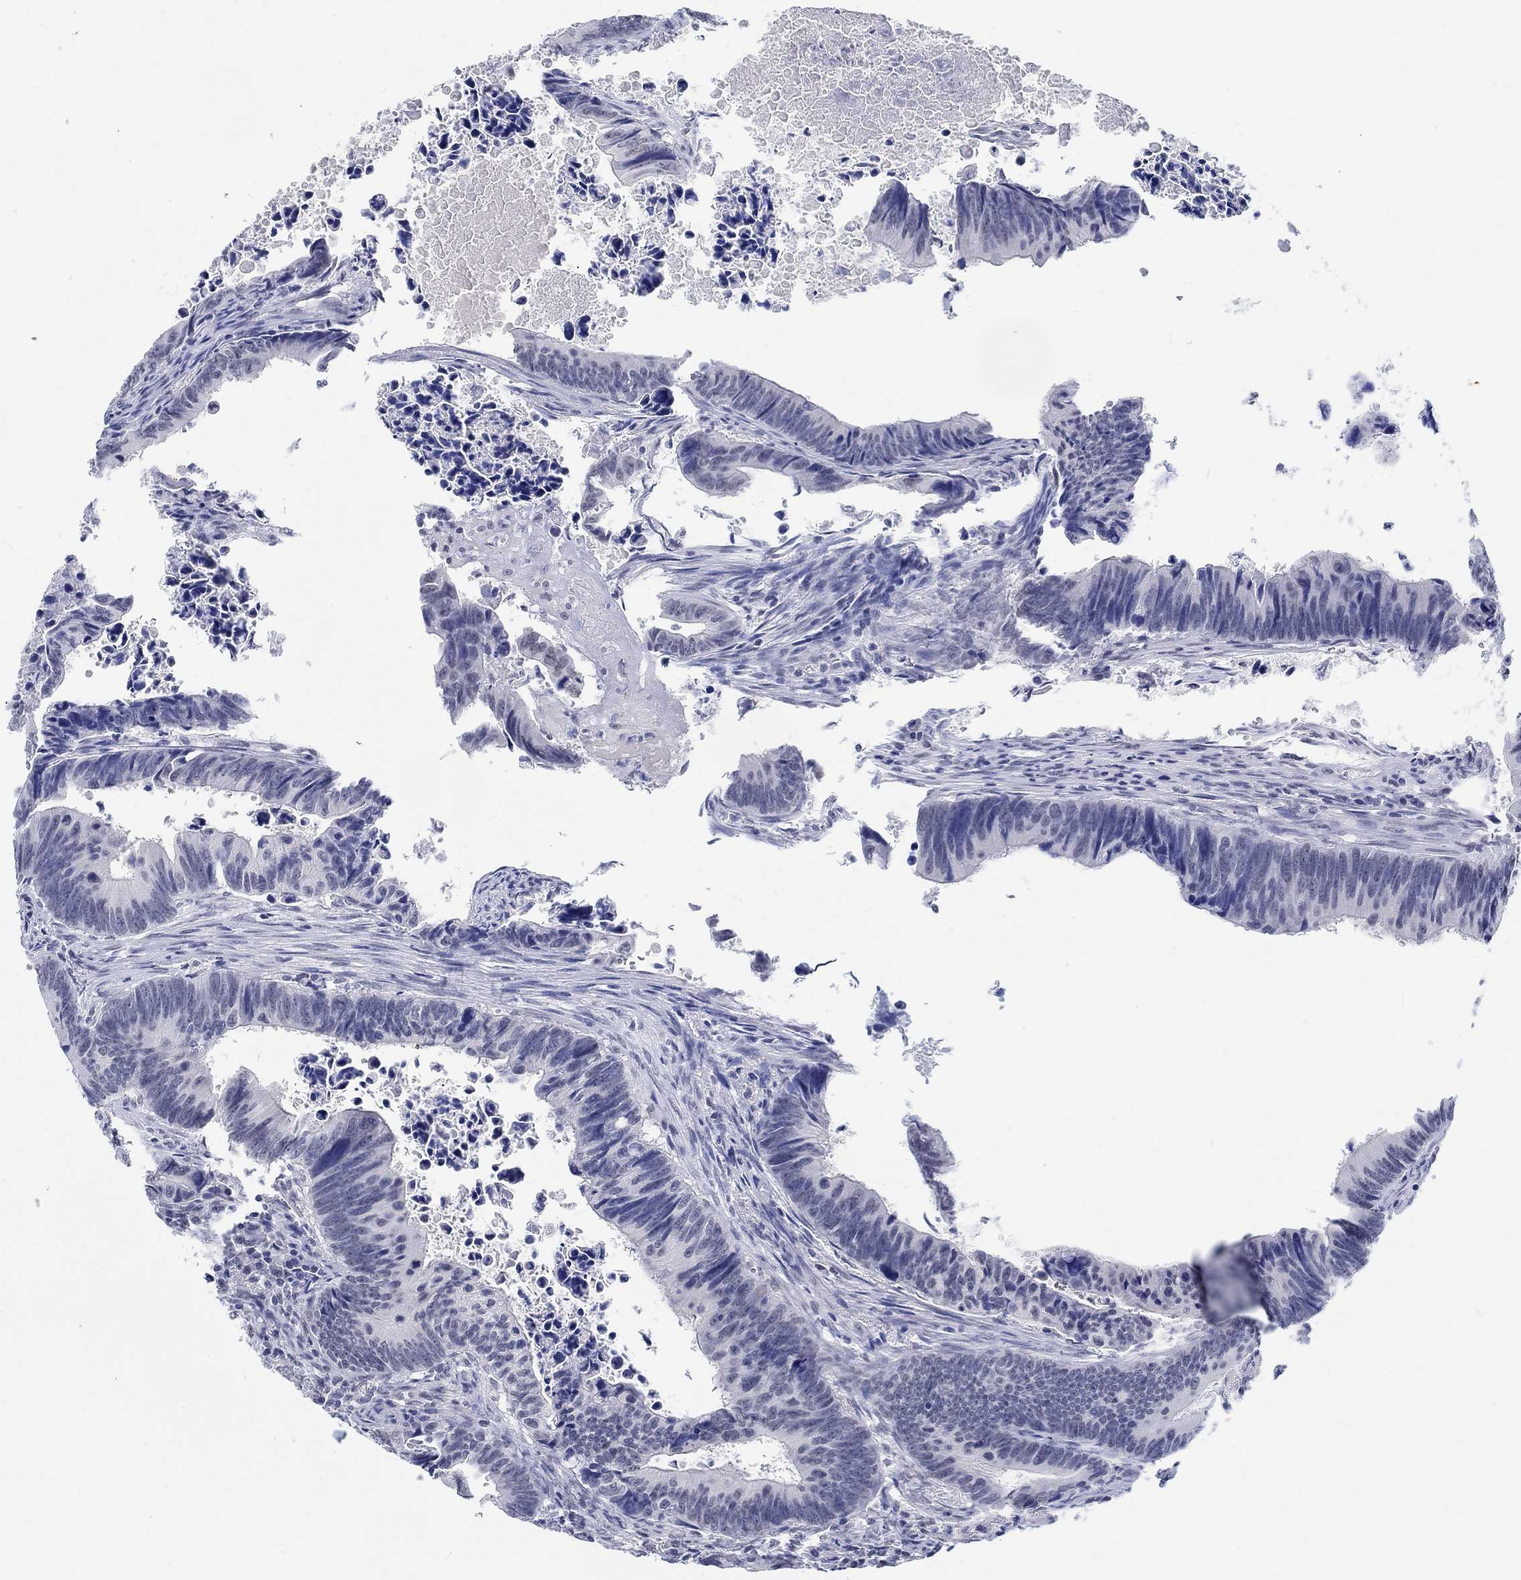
{"staining": {"intensity": "negative", "quantity": "none", "location": "none"}, "tissue": "colorectal cancer", "cell_type": "Tumor cells", "image_type": "cancer", "snomed": [{"axis": "morphology", "description": "Adenocarcinoma, NOS"}, {"axis": "topography", "description": "Colon"}], "caption": "A photomicrograph of adenocarcinoma (colorectal) stained for a protein displays no brown staining in tumor cells.", "gene": "ANKS1B", "patient": {"sex": "female", "age": 87}}